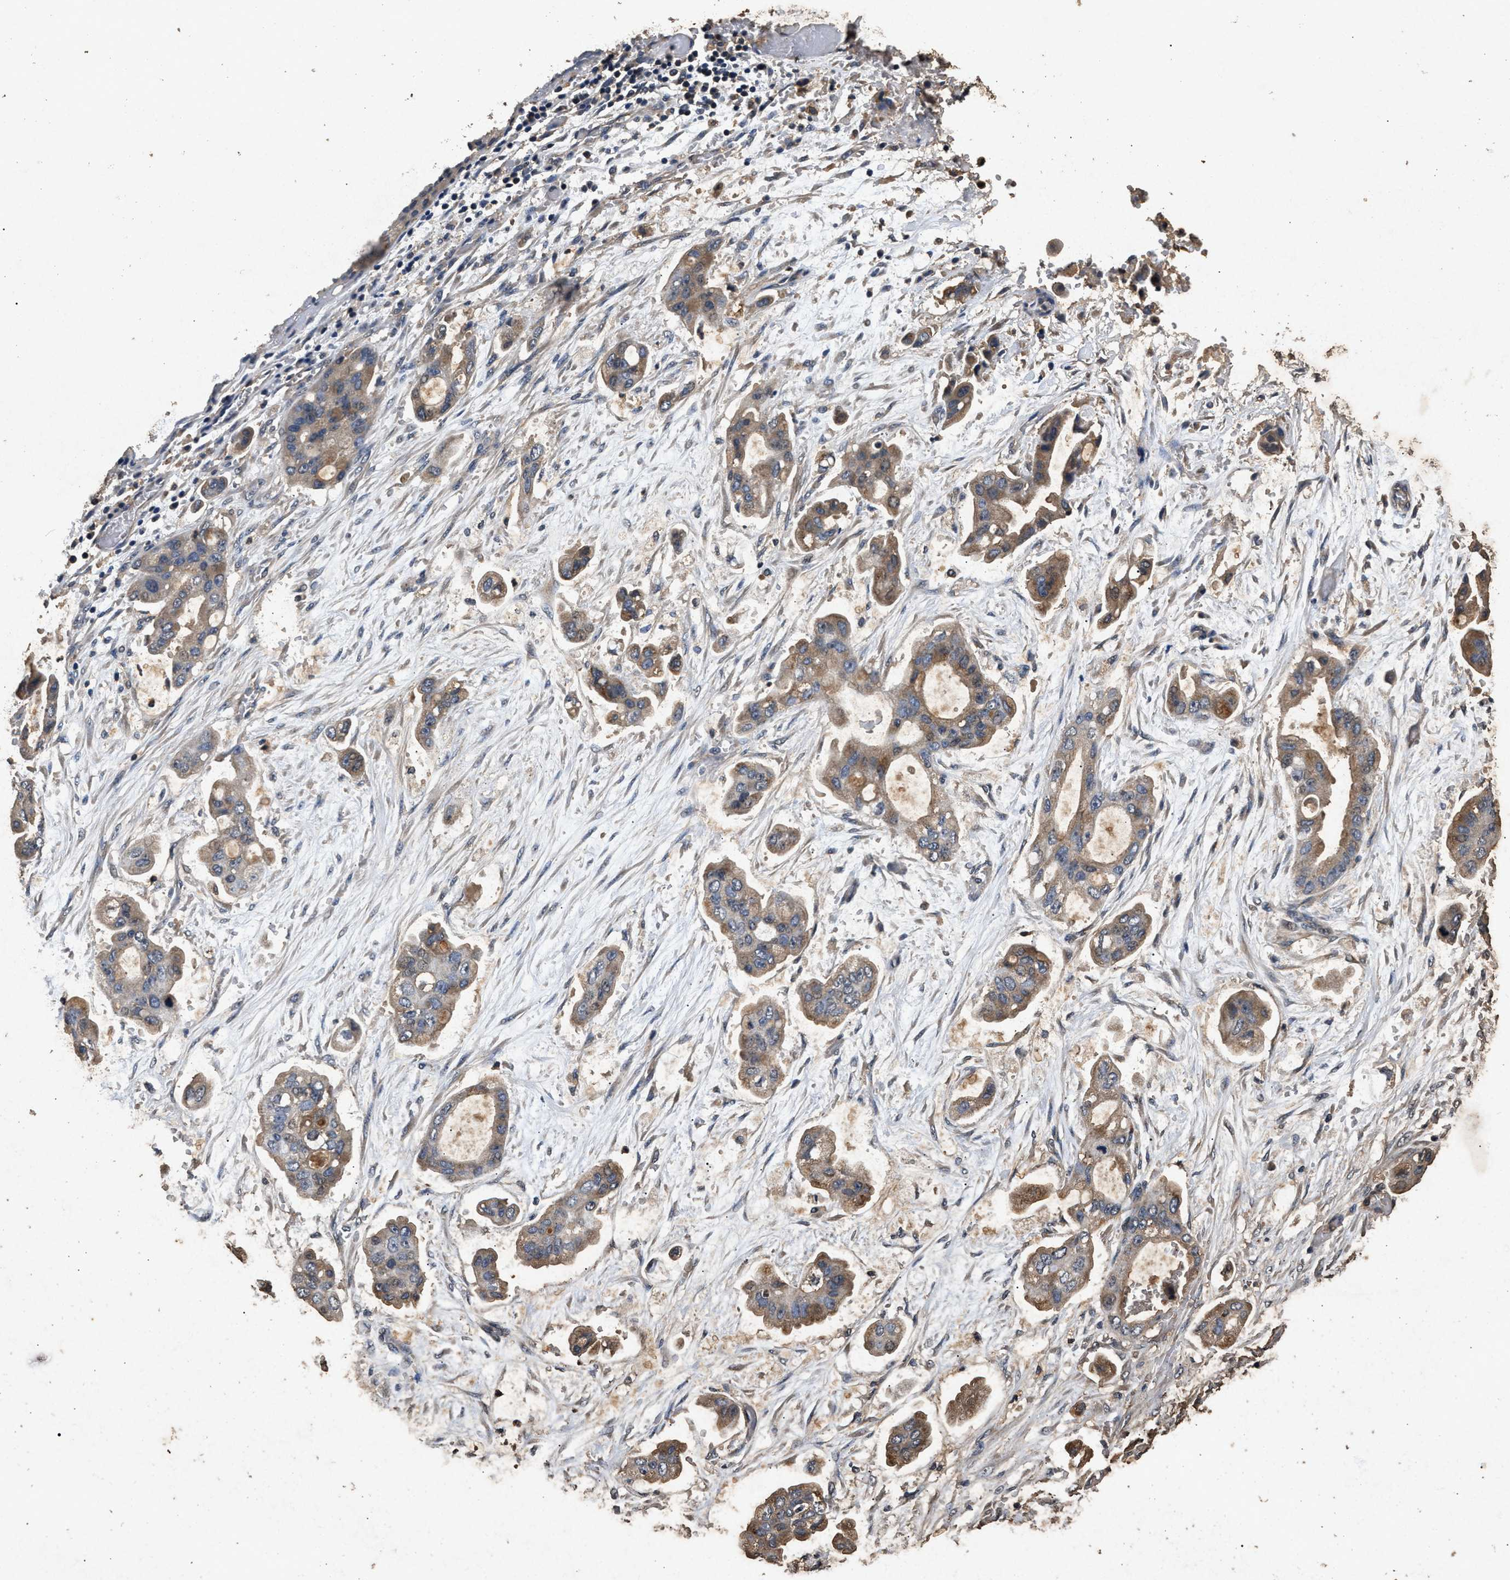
{"staining": {"intensity": "moderate", "quantity": ">75%", "location": "cytoplasmic/membranous"}, "tissue": "stomach cancer", "cell_type": "Tumor cells", "image_type": "cancer", "snomed": [{"axis": "morphology", "description": "Adenocarcinoma, NOS"}, {"axis": "topography", "description": "Stomach"}], "caption": "Immunohistochemical staining of stomach adenocarcinoma demonstrates moderate cytoplasmic/membranous protein expression in about >75% of tumor cells. The staining was performed using DAB (3,3'-diaminobenzidine), with brown indicating positive protein expression. Nuclei are stained blue with hematoxylin.", "gene": "PPP1CC", "patient": {"sex": "male", "age": 62}}